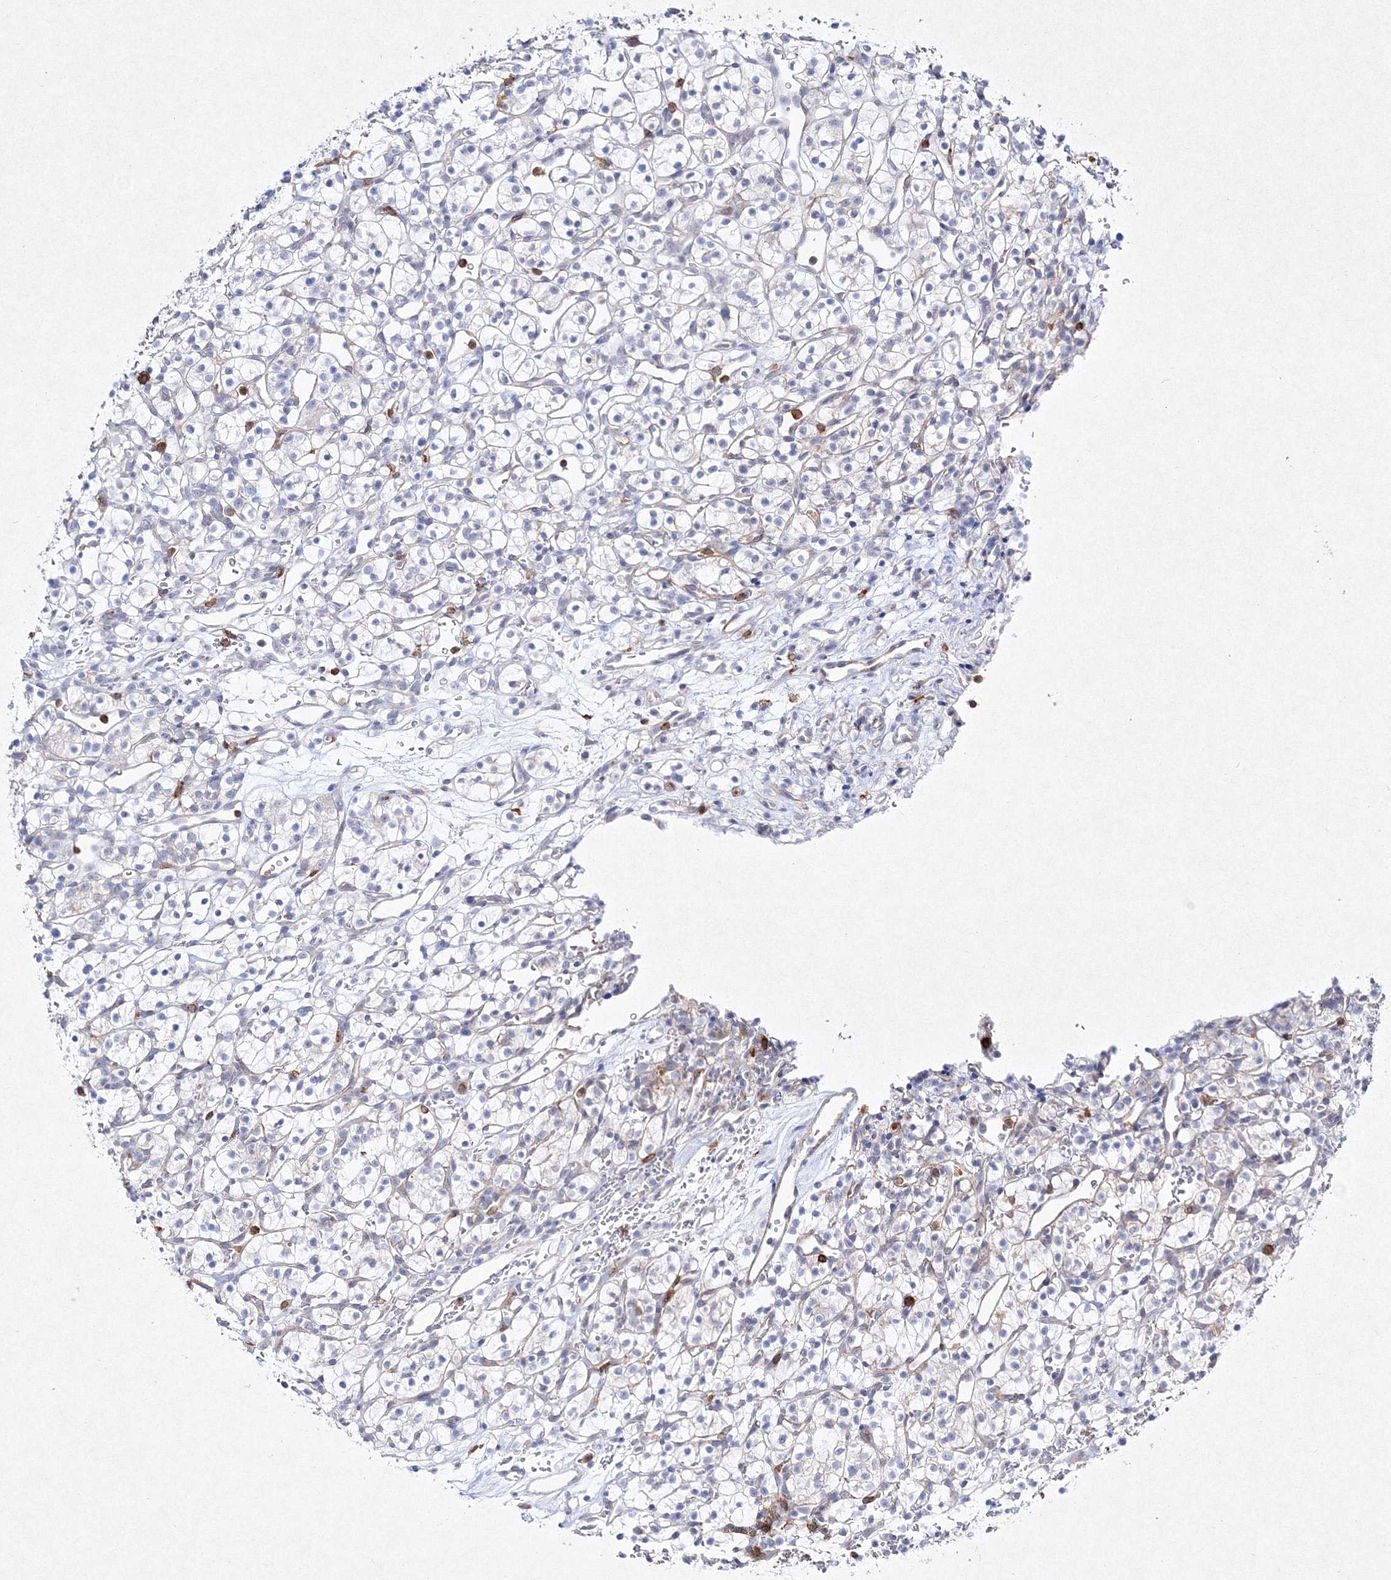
{"staining": {"intensity": "negative", "quantity": "none", "location": "none"}, "tissue": "renal cancer", "cell_type": "Tumor cells", "image_type": "cancer", "snomed": [{"axis": "morphology", "description": "Adenocarcinoma, NOS"}, {"axis": "topography", "description": "Kidney"}], "caption": "Protein analysis of renal adenocarcinoma exhibits no significant expression in tumor cells.", "gene": "HCST", "patient": {"sex": "female", "age": 57}}